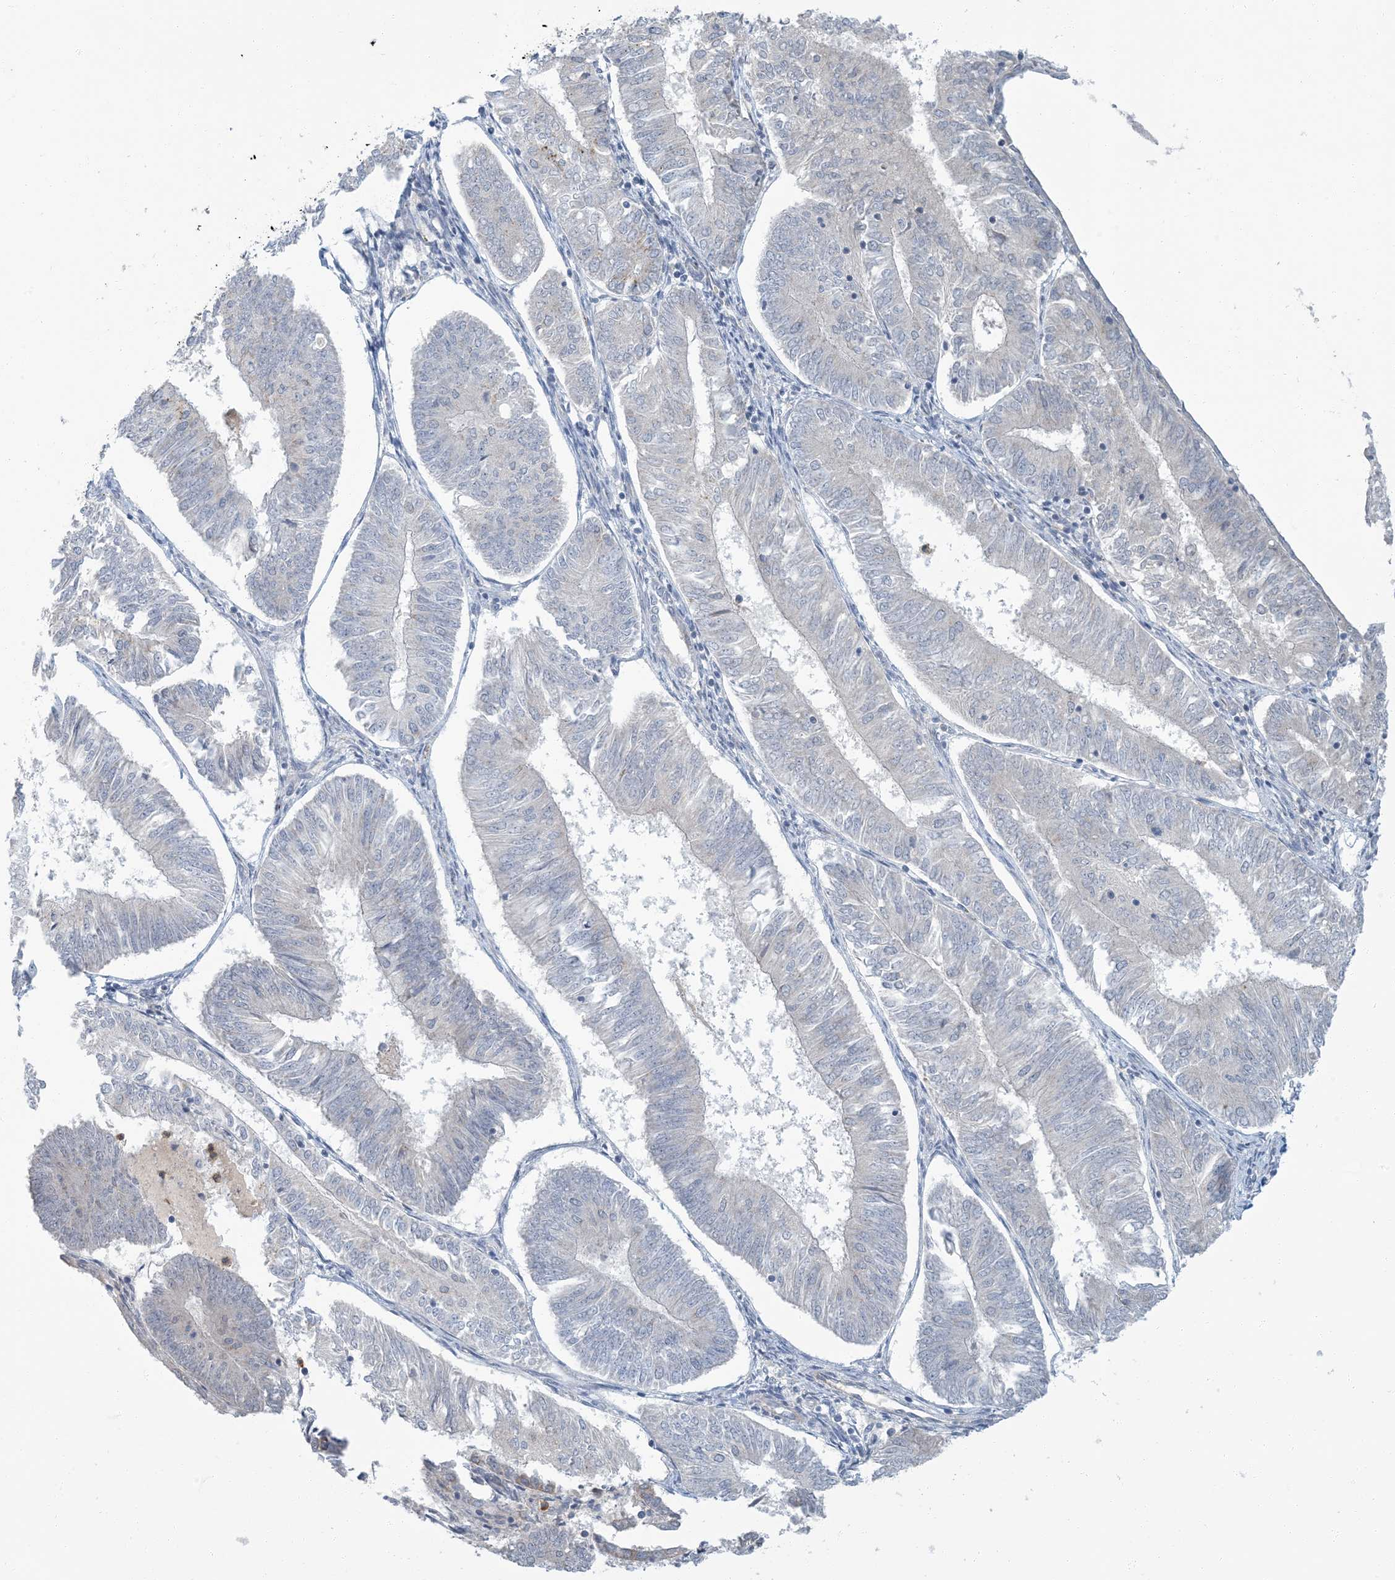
{"staining": {"intensity": "negative", "quantity": "none", "location": "none"}, "tissue": "endometrial cancer", "cell_type": "Tumor cells", "image_type": "cancer", "snomed": [{"axis": "morphology", "description": "Adenocarcinoma, NOS"}, {"axis": "topography", "description": "Endometrium"}], "caption": "High magnification brightfield microscopy of endometrial cancer stained with DAB (brown) and counterstained with hematoxylin (blue): tumor cells show no significant positivity.", "gene": "EPHA4", "patient": {"sex": "female", "age": 58}}